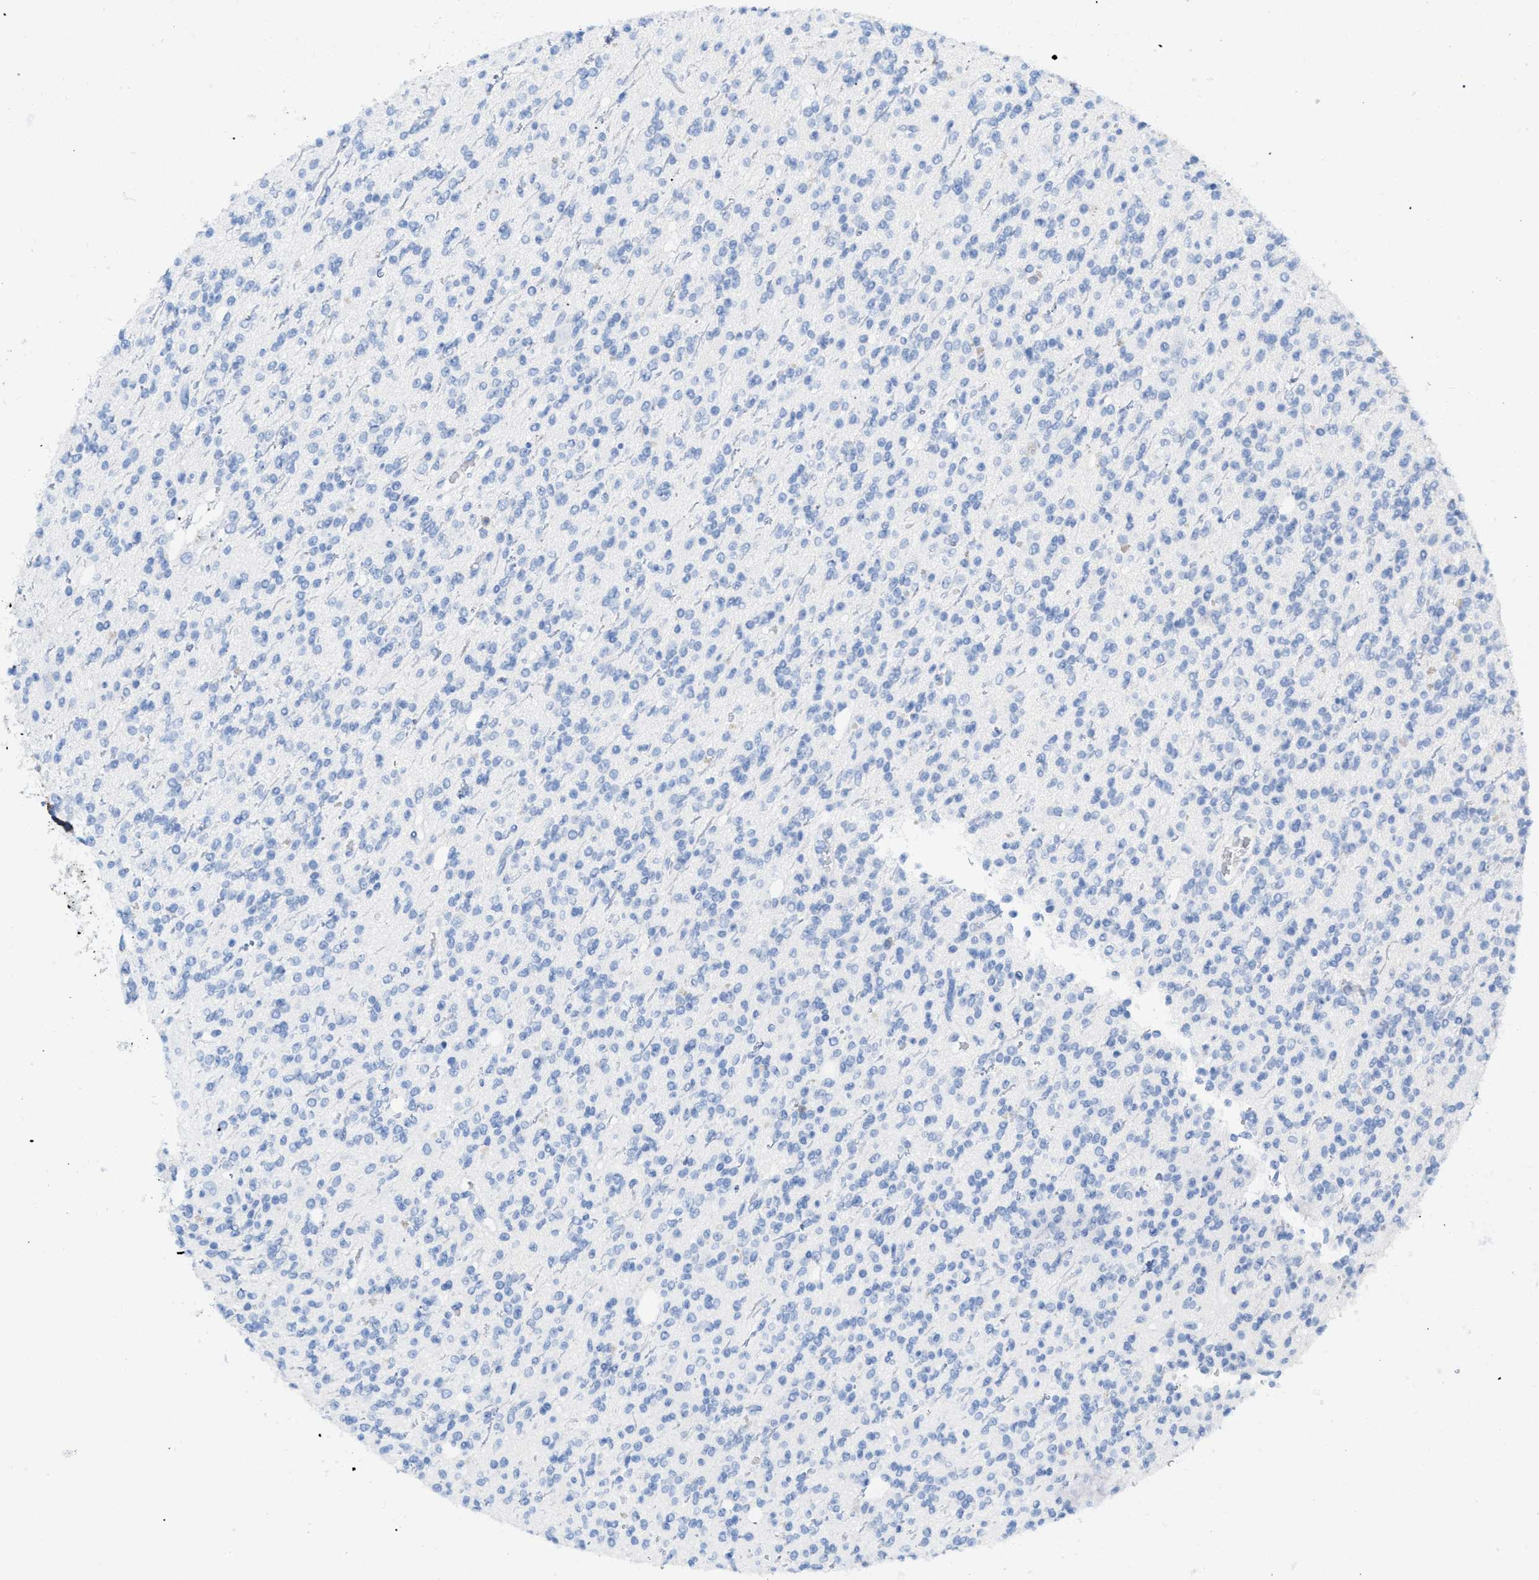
{"staining": {"intensity": "negative", "quantity": "none", "location": "none"}, "tissue": "glioma", "cell_type": "Tumor cells", "image_type": "cancer", "snomed": [{"axis": "morphology", "description": "Glioma, malignant, High grade"}, {"axis": "topography", "description": "Brain"}], "caption": "Malignant glioma (high-grade) stained for a protein using immunohistochemistry (IHC) exhibits no positivity tumor cells.", "gene": "CD5", "patient": {"sex": "male", "age": 34}}